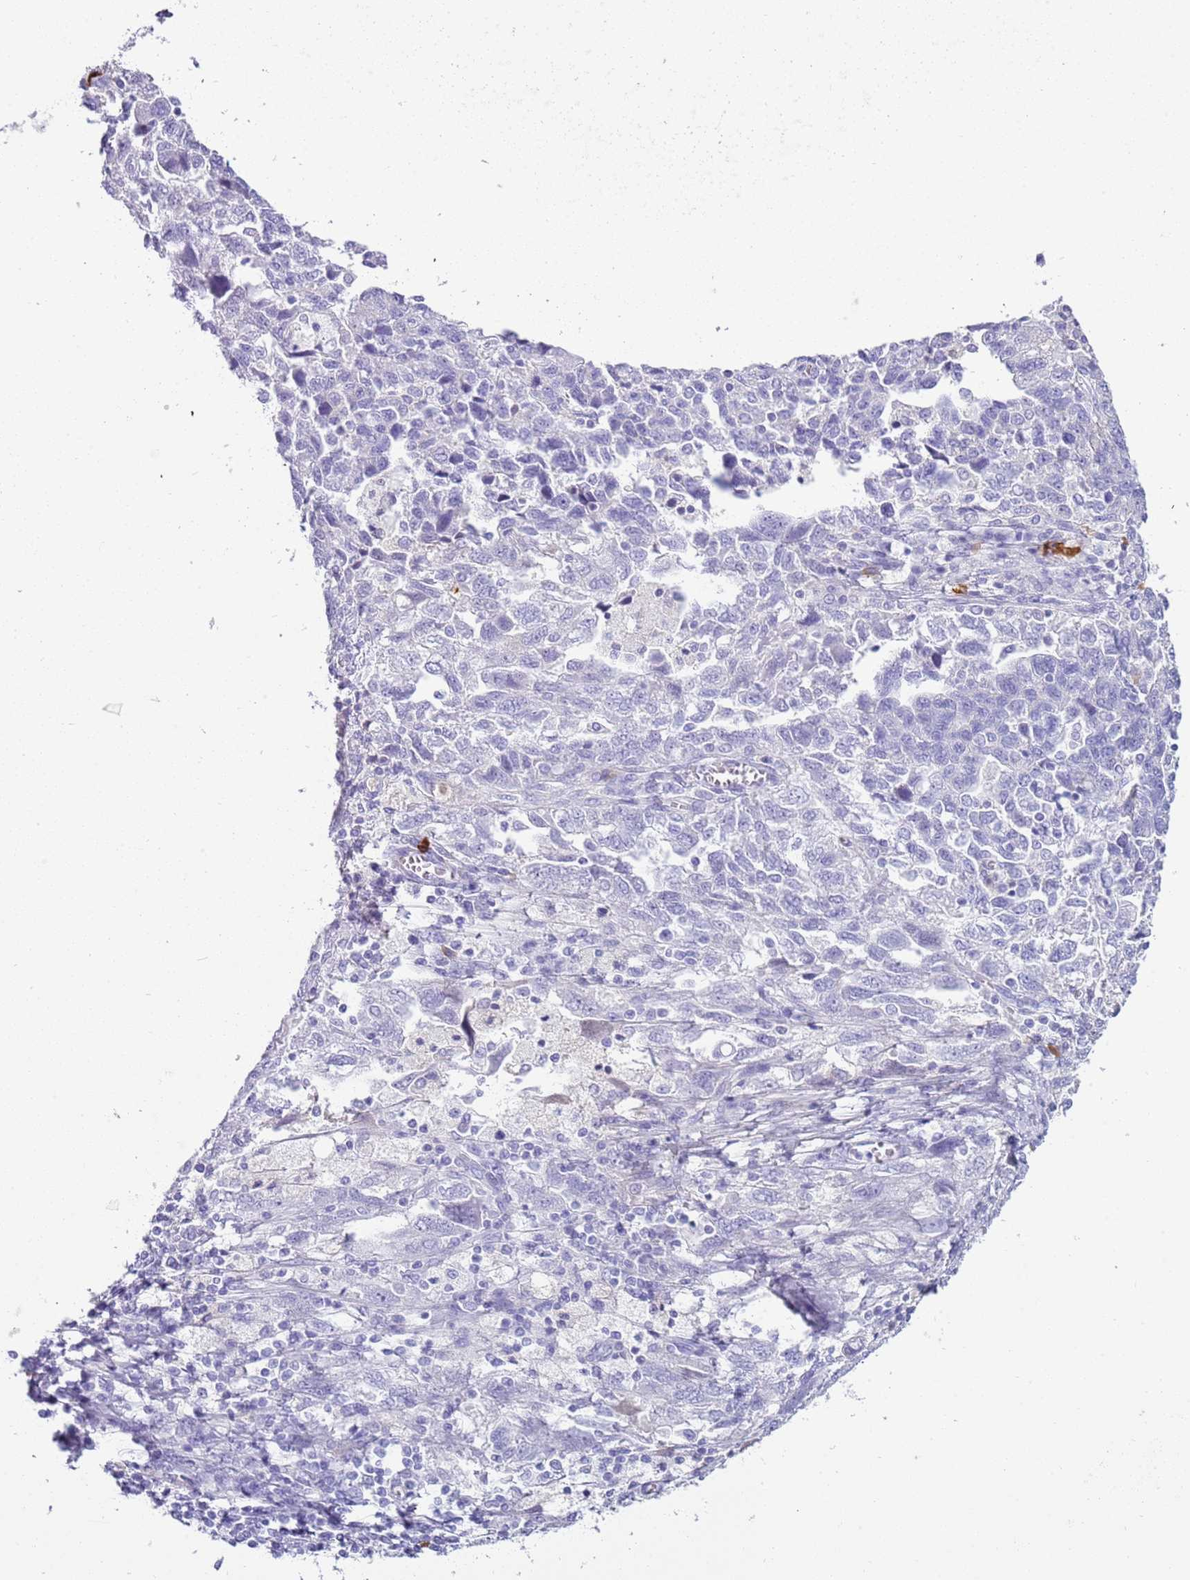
{"staining": {"intensity": "negative", "quantity": "none", "location": "none"}, "tissue": "ovarian cancer", "cell_type": "Tumor cells", "image_type": "cancer", "snomed": [{"axis": "morphology", "description": "Carcinoma, NOS"}, {"axis": "morphology", "description": "Cystadenocarcinoma, serous, NOS"}, {"axis": "topography", "description": "Ovary"}], "caption": "Serous cystadenocarcinoma (ovarian) was stained to show a protein in brown. There is no significant expression in tumor cells.", "gene": "IGKV3D-11", "patient": {"sex": "female", "age": 69}}